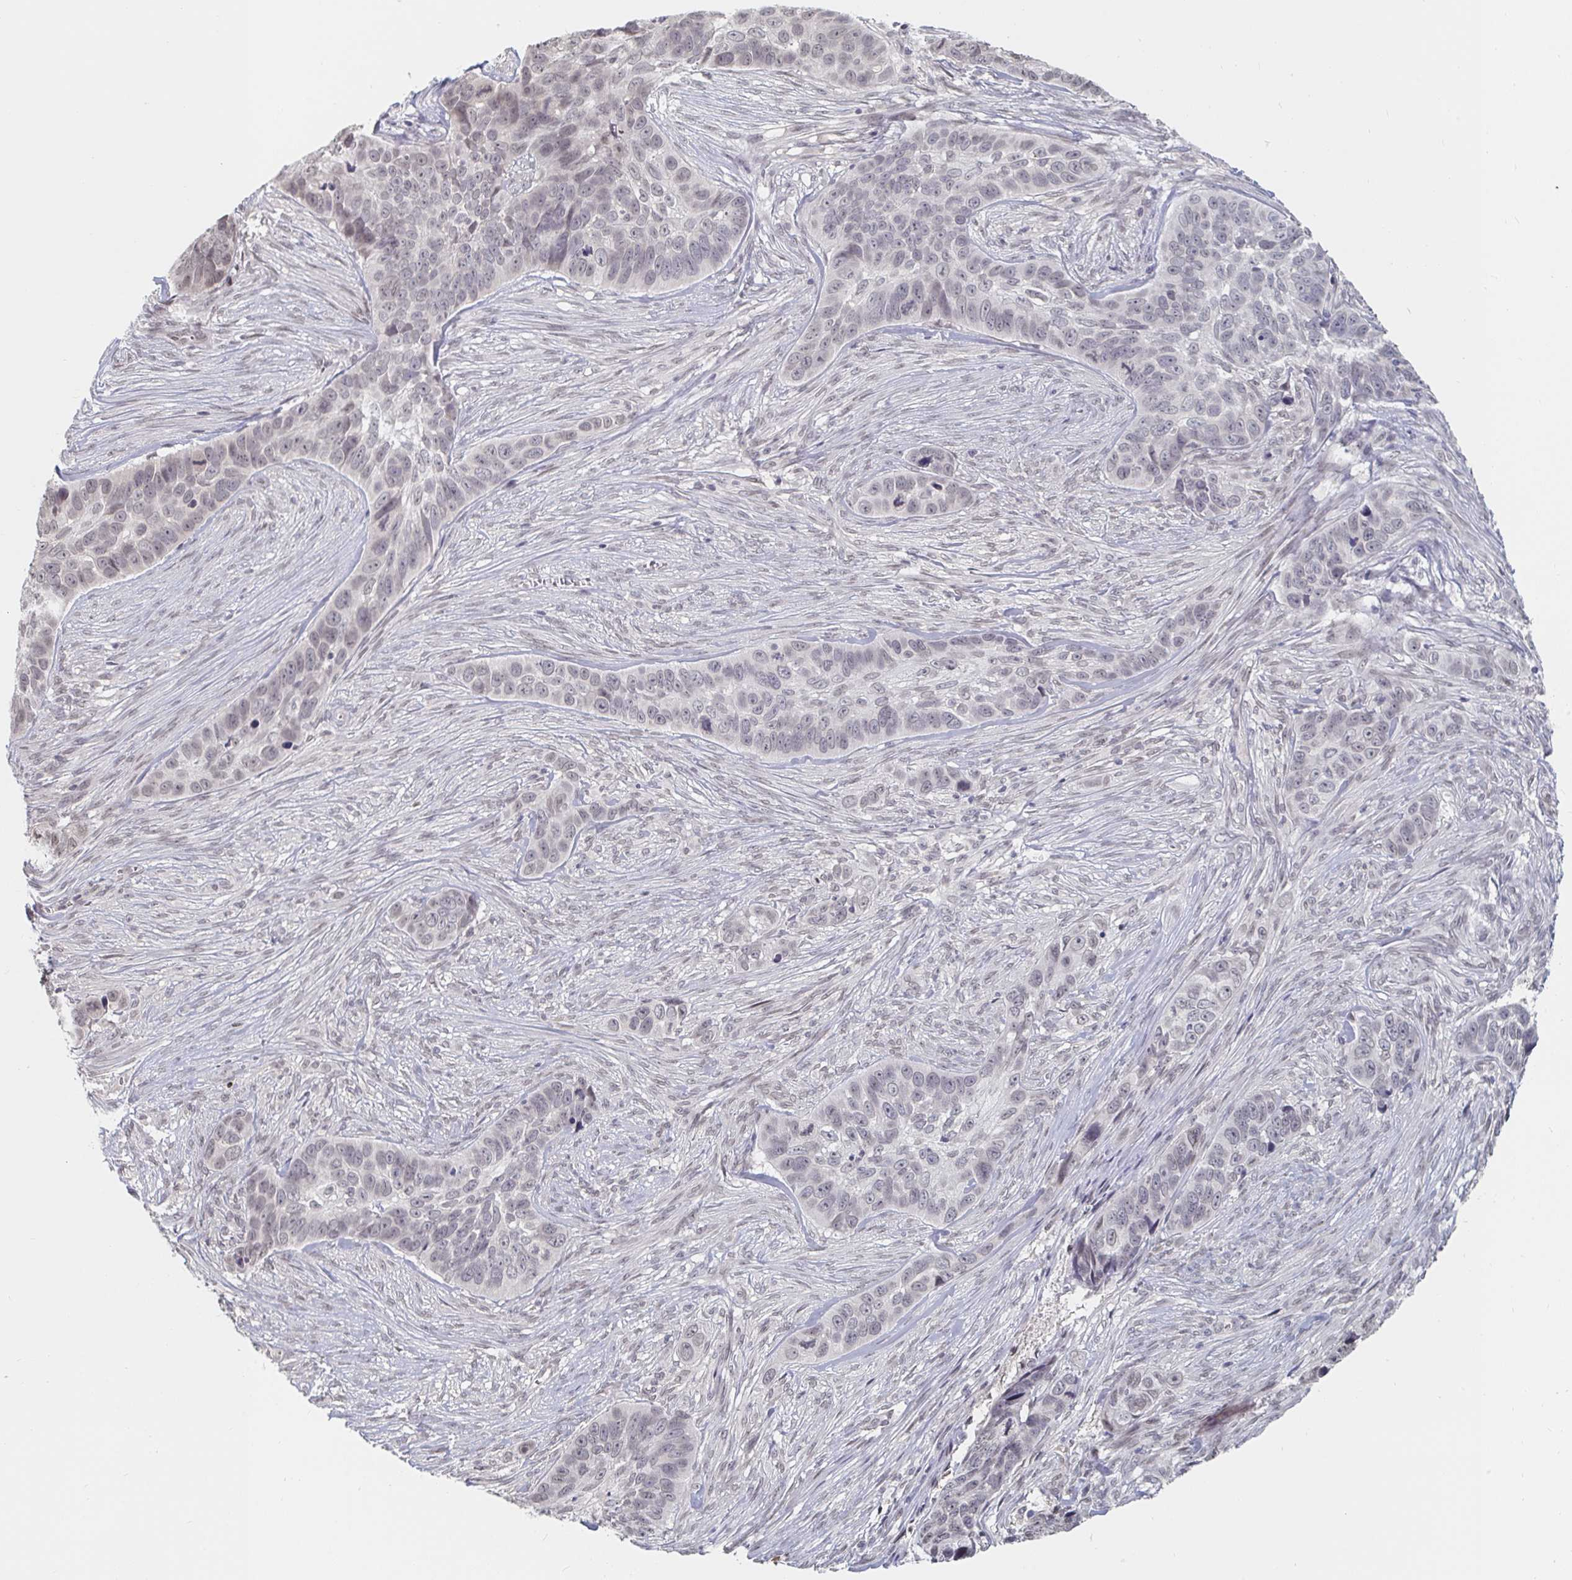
{"staining": {"intensity": "negative", "quantity": "none", "location": "none"}, "tissue": "skin cancer", "cell_type": "Tumor cells", "image_type": "cancer", "snomed": [{"axis": "morphology", "description": "Basal cell carcinoma"}, {"axis": "topography", "description": "Skin"}], "caption": "Tumor cells are negative for protein expression in human skin cancer (basal cell carcinoma).", "gene": "CHD2", "patient": {"sex": "female", "age": 82}}